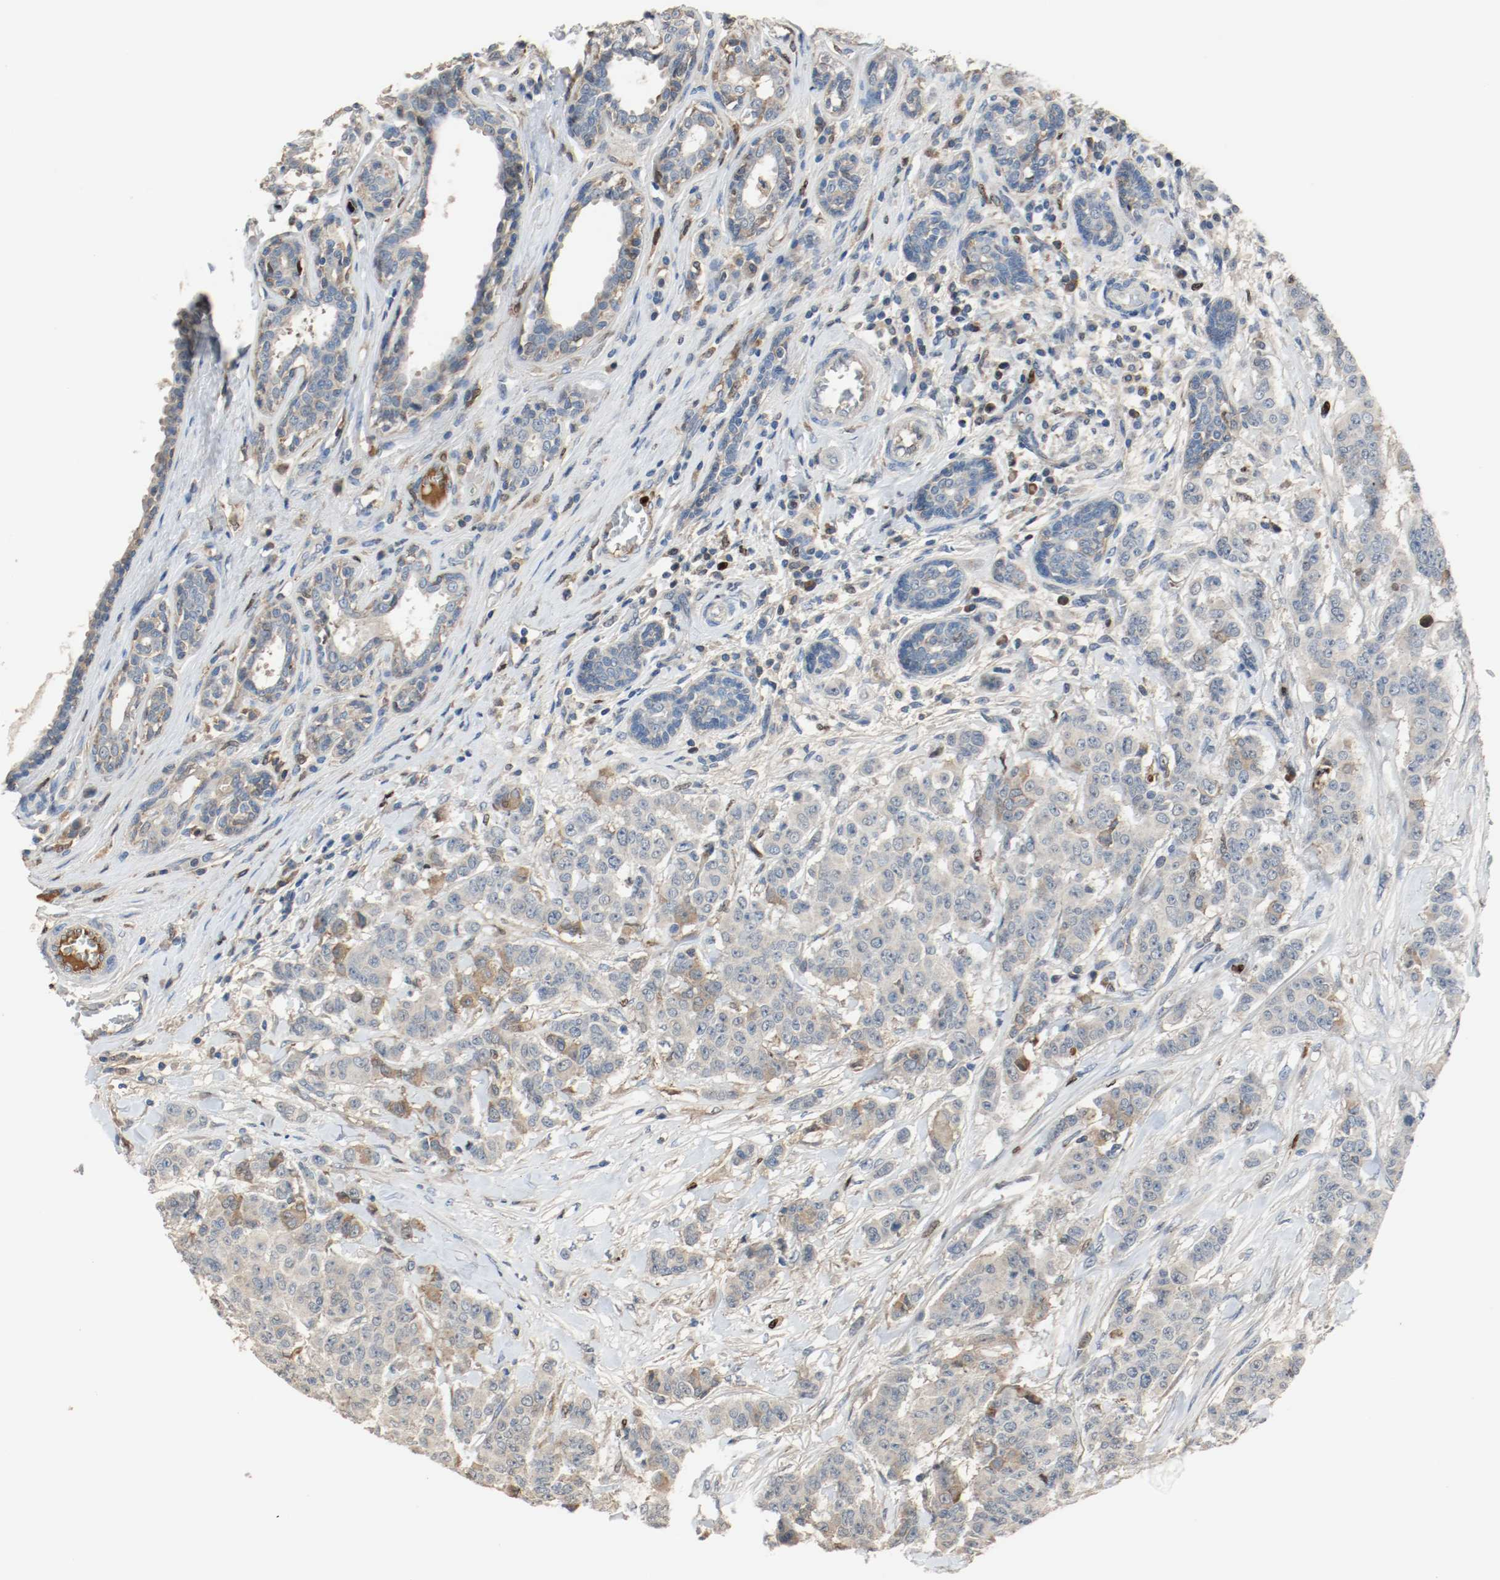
{"staining": {"intensity": "weak", "quantity": "<25%", "location": "cytoplasmic/membranous"}, "tissue": "breast cancer", "cell_type": "Tumor cells", "image_type": "cancer", "snomed": [{"axis": "morphology", "description": "Duct carcinoma"}, {"axis": "topography", "description": "Breast"}], "caption": "This is a histopathology image of immunohistochemistry (IHC) staining of invasive ductal carcinoma (breast), which shows no positivity in tumor cells.", "gene": "BLK", "patient": {"sex": "female", "age": 40}}